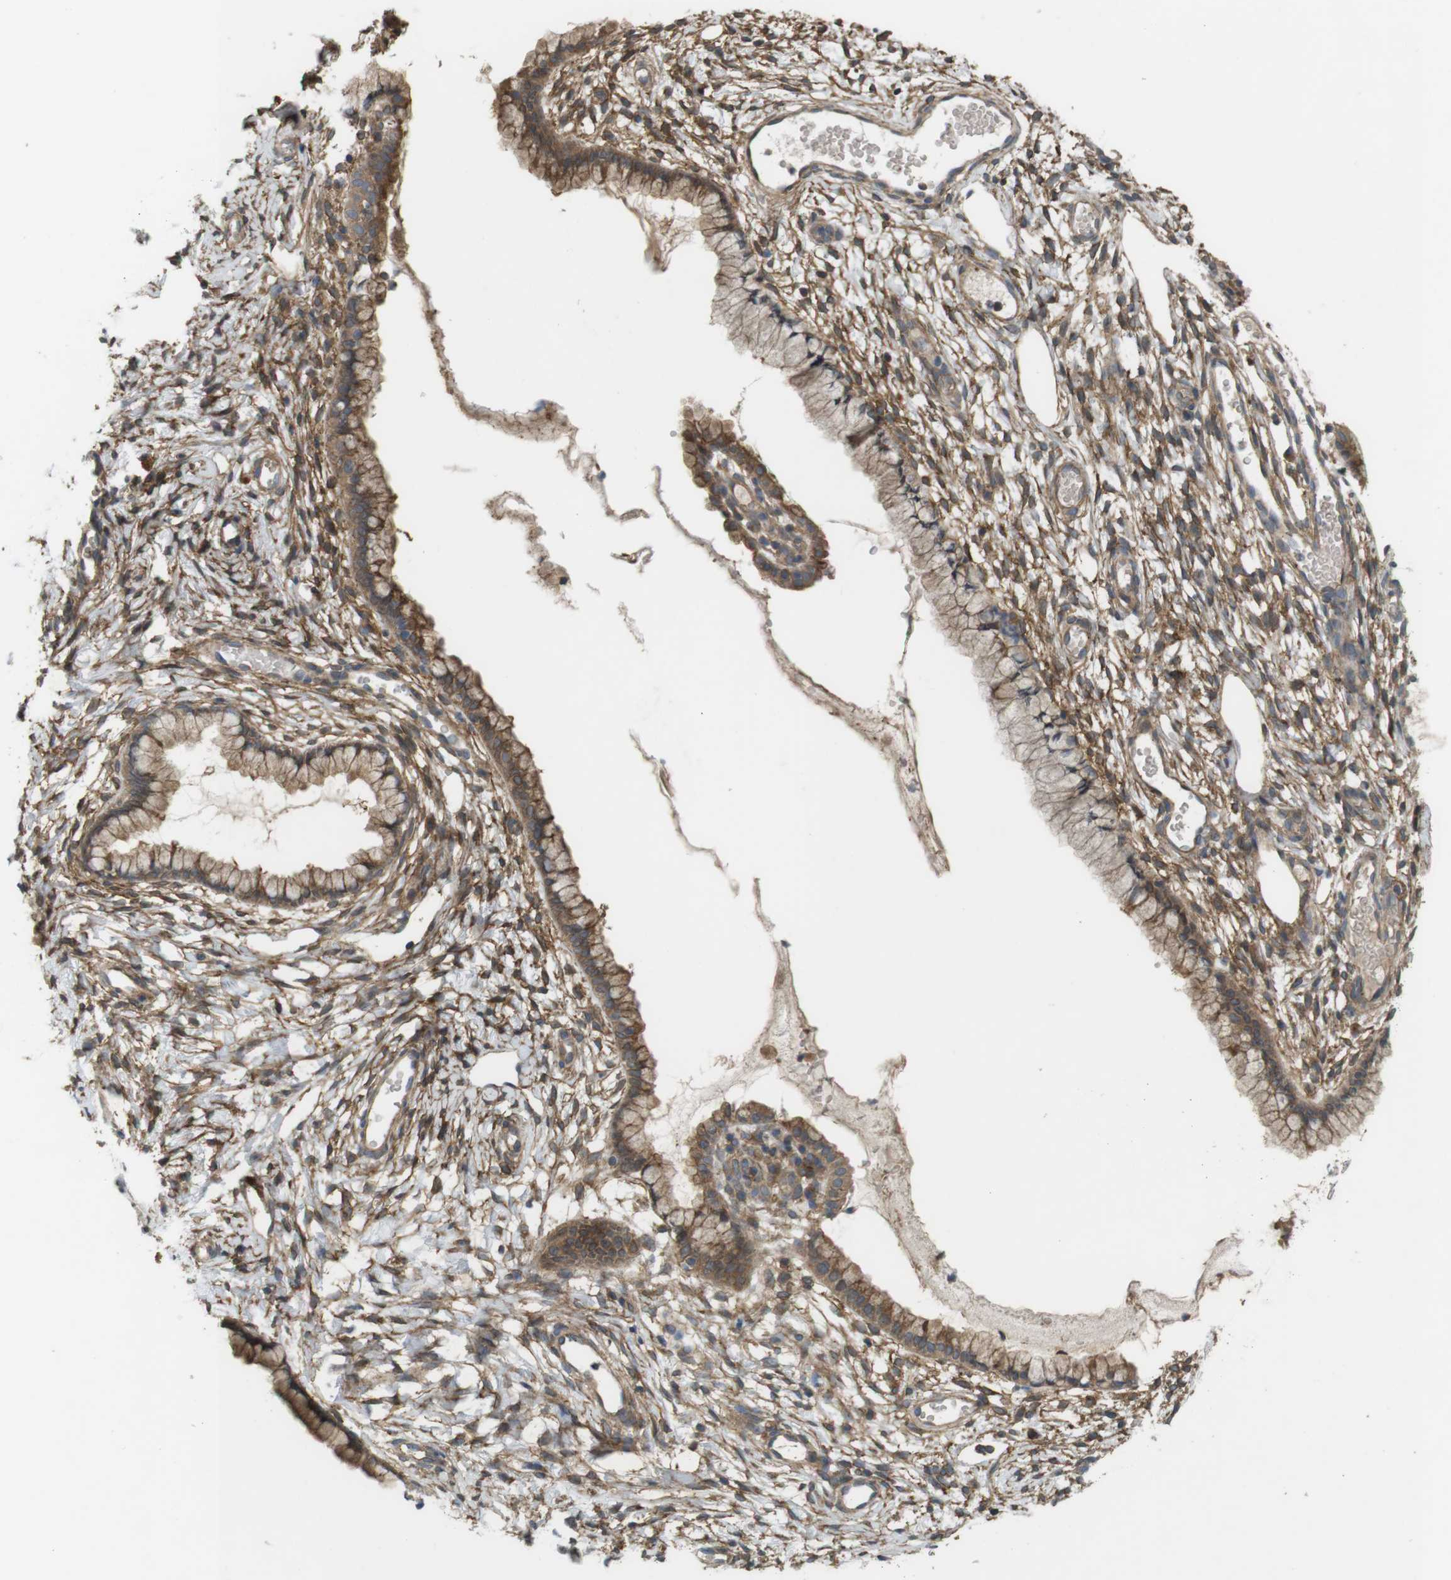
{"staining": {"intensity": "moderate", "quantity": ">75%", "location": "cytoplasmic/membranous"}, "tissue": "cervix", "cell_type": "Glandular cells", "image_type": "normal", "snomed": [{"axis": "morphology", "description": "Normal tissue, NOS"}, {"axis": "topography", "description": "Cervix"}], "caption": "DAB immunohistochemical staining of normal cervix exhibits moderate cytoplasmic/membranous protein positivity in about >75% of glandular cells.", "gene": "DDAH2", "patient": {"sex": "female", "age": 65}}